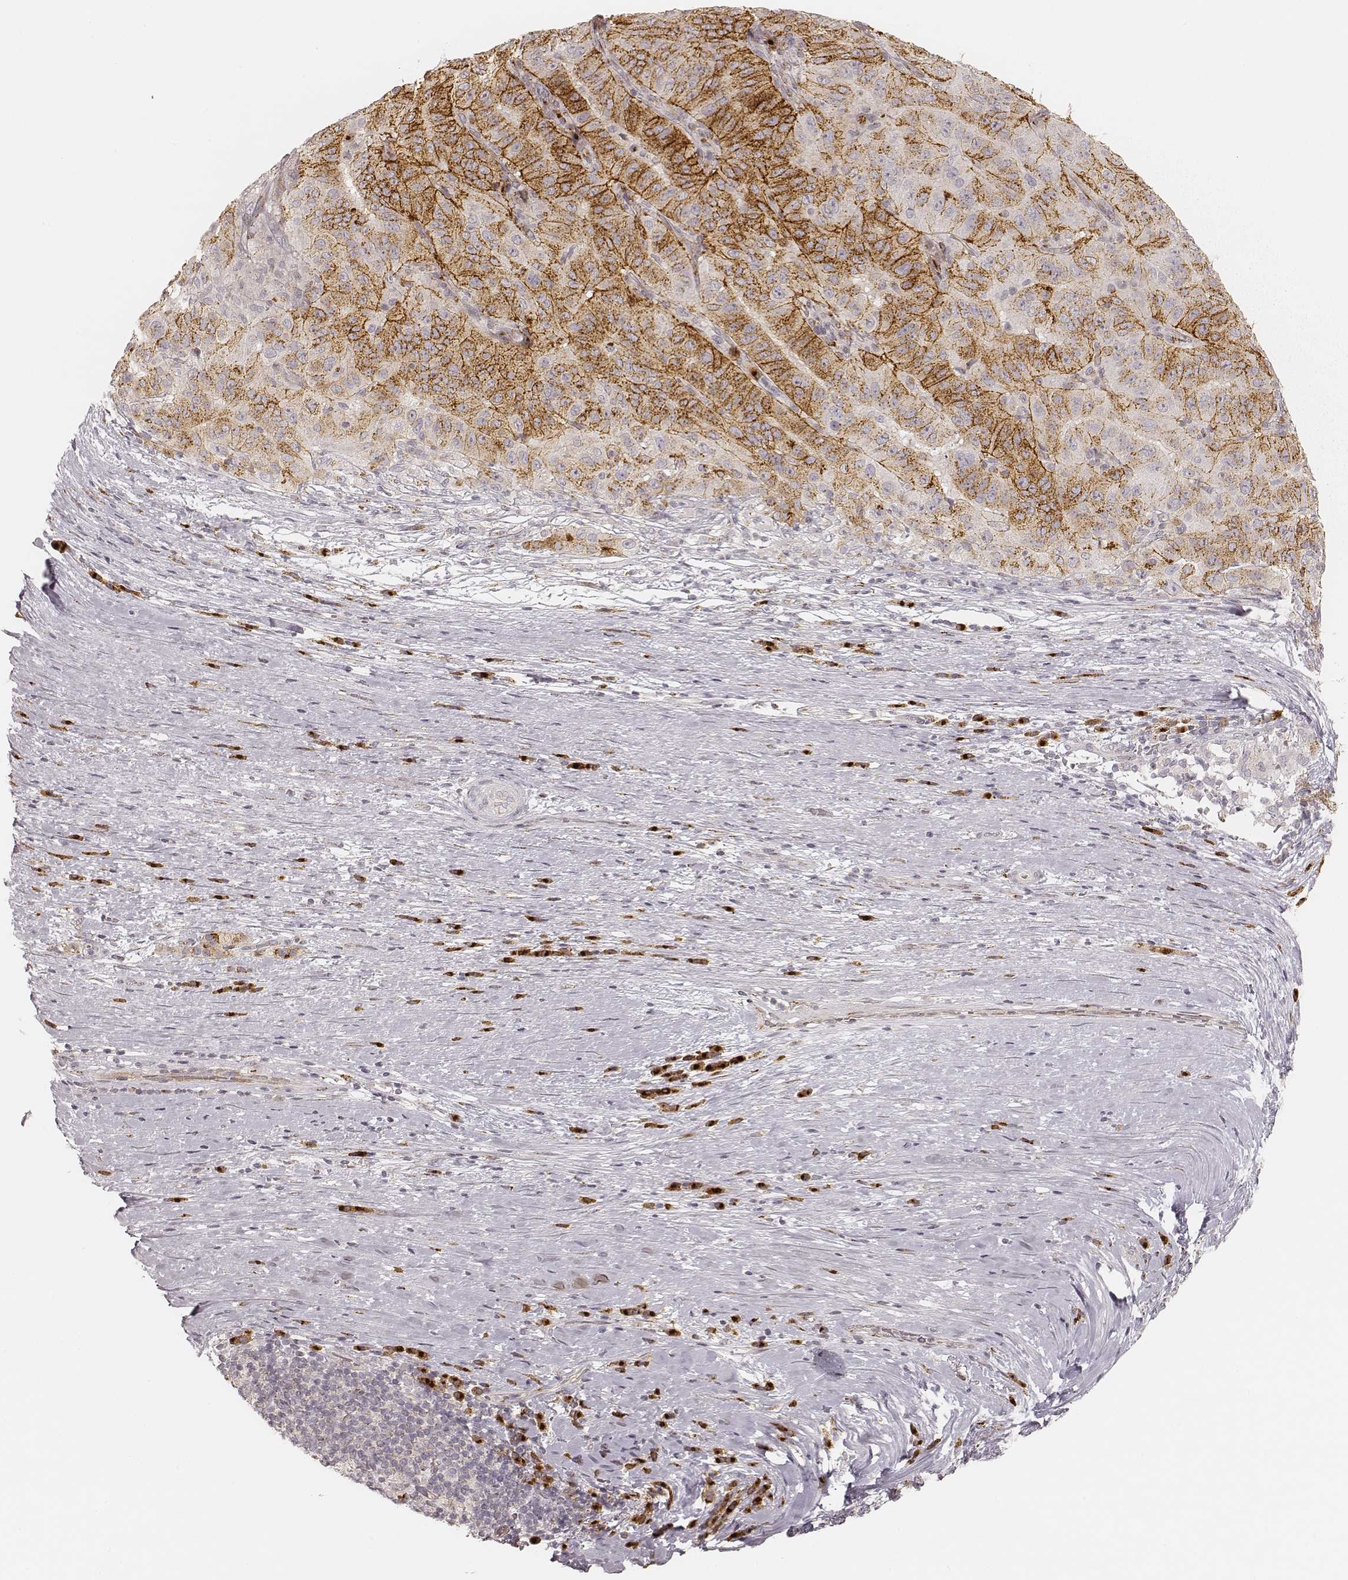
{"staining": {"intensity": "strong", "quantity": "25%-75%", "location": "cytoplasmic/membranous"}, "tissue": "pancreatic cancer", "cell_type": "Tumor cells", "image_type": "cancer", "snomed": [{"axis": "morphology", "description": "Adenocarcinoma, NOS"}, {"axis": "topography", "description": "Pancreas"}], "caption": "A photomicrograph of adenocarcinoma (pancreatic) stained for a protein displays strong cytoplasmic/membranous brown staining in tumor cells. The protein is shown in brown color, while the nuclei are stained blue.", "gene": "GORASP2", "patient": {"sex": "male", "age": 63}}